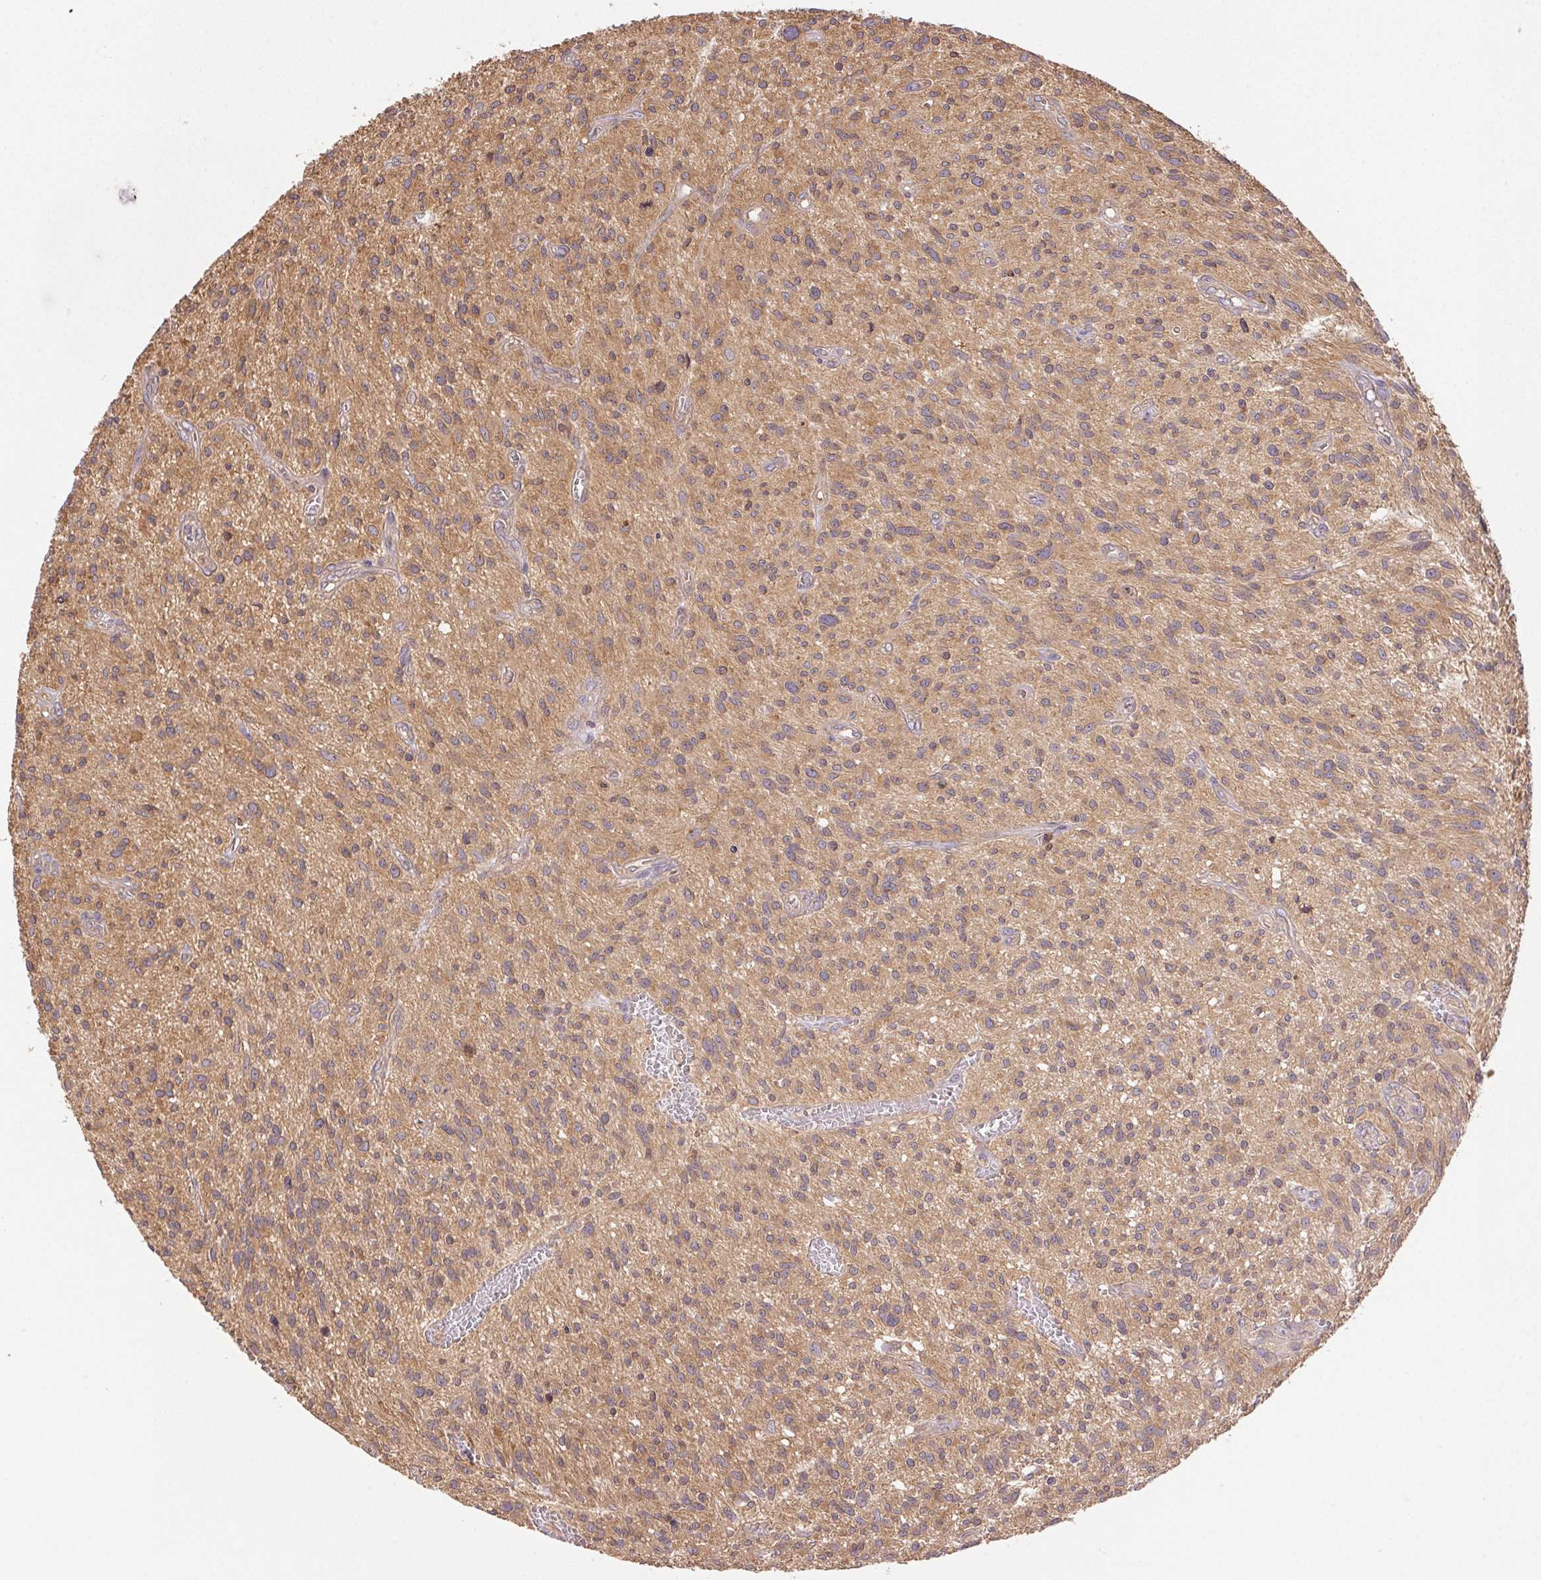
{"staining": {"intensity": "weak", "quantity": ">75%", "location": "cytoplasmic/membranous"}, "tissue": "glioma", "cell_type": "Tumor cells", "image_type": "cancer", "snomed": [{"axis": "morphology", "description": "Glioma, malignant, High grade"}, {"axis": "topography", "description": "Brain"}], "caption": "Immunohistochemical staining of human high-grade glioma (malignant) displays low levels of weak cytoplasmic/membranous positivity in approximately >75% of tumor cells. The staining was performed using DAB (3,3'-diaminobenzidine) to visualize the protein expression in brown, while the nuclei were stained in blue with hematoxylin (Magnification: 20x).", "gene": "GDI2", "patient": {"sex": "male", "age": 75}}